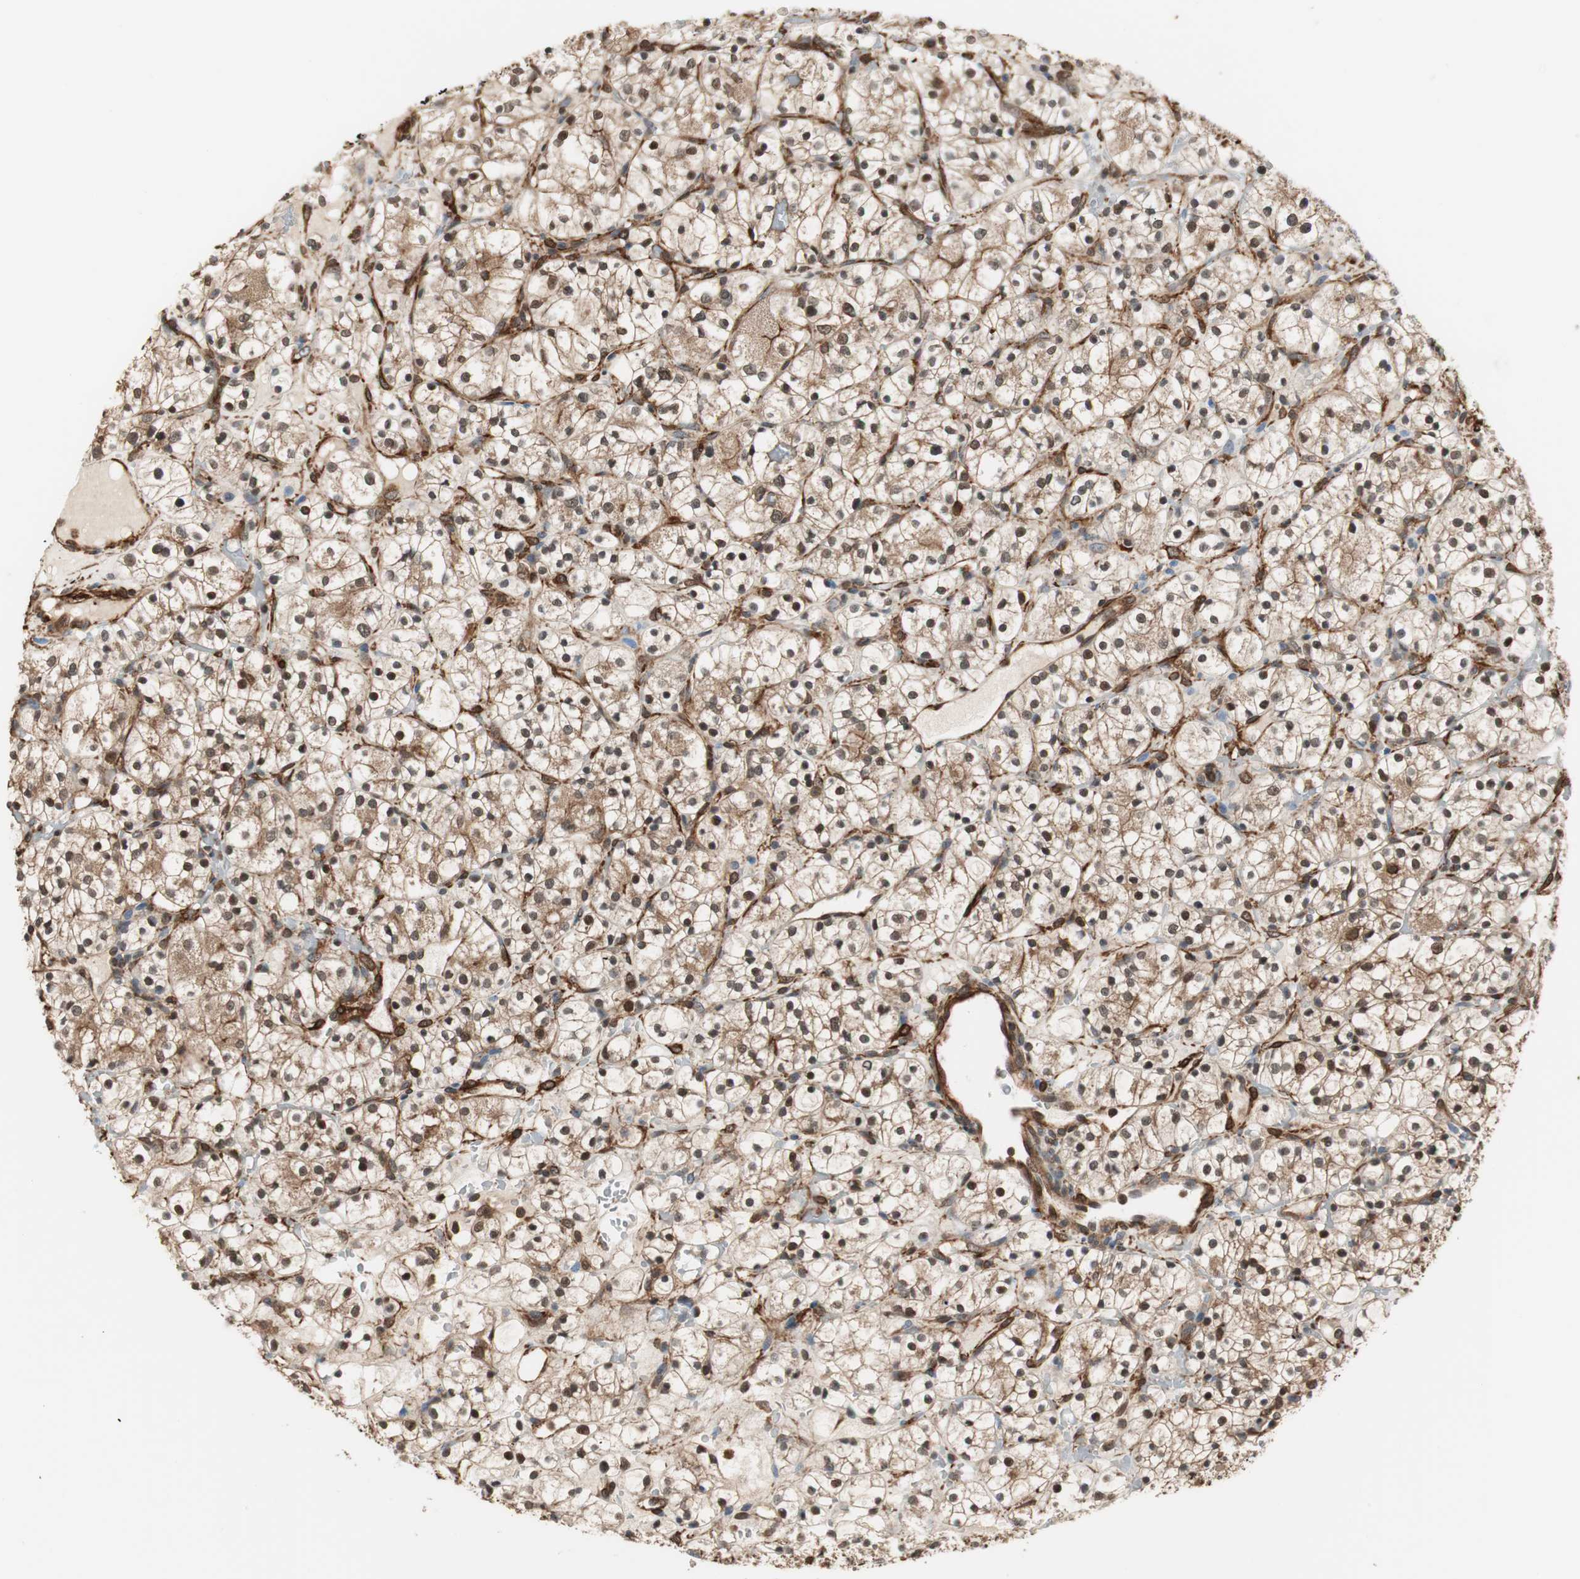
{"staining": {"intensity": "moderate", "quantity": ">75%", "location": "cytoplasmic/membranous,nuclear"}, "tissue": "renal cancer", "cell_type": "Tumor cells", "image_type": "cancer", "snomed": [{"axis": "morphology", "description": "Adenocarcinoma, NOS"}, {"axis": "topography", "description": "Kidney"}], "caption": "Renal adenocarcinoma stained with a protein marker reveals moderate staining in tumor cells.", "gene": "PTPN11", "patient": {"sex": "female", "age": 60}}